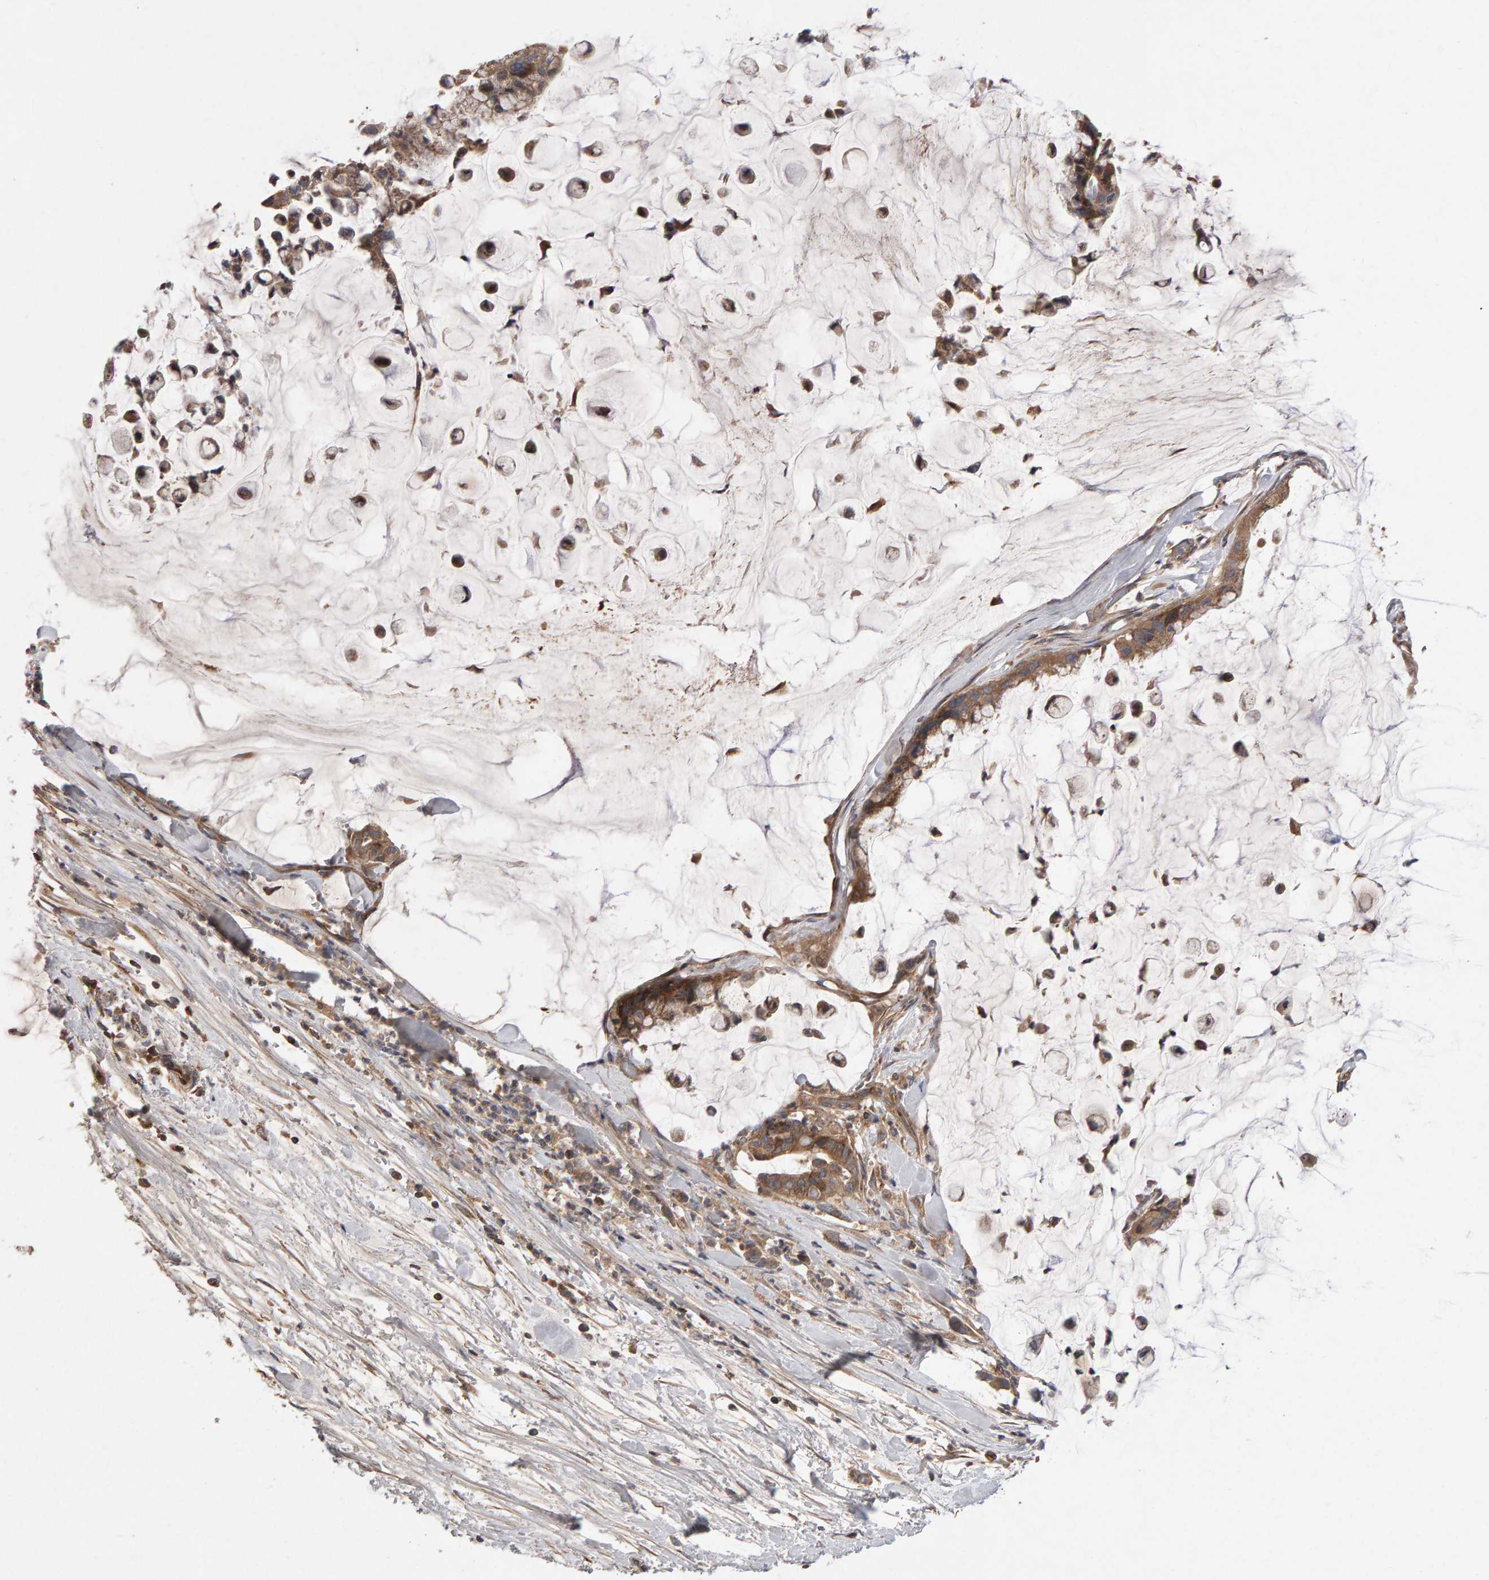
{"staining": {"intensity": "moderate", "quantity": ">75%", "location": "cytoplasmic/membranous"}, "tissue": "pancreatic cancer", "cell_type": "Tumor cells", "image_type": "cancer", "snomed": [{"axis": "morphology", "description": "Adenocarcinoma, NOS"}, {"axis": "topography", "description": "Pancreas"}], "caption": "An IHC histopathology image of tumor tissue is shown. Protein staining in brown labels moderate cytoplasmic/membranous positivity in pancreatic cancer (adenocarcinoma) within tumor cells.", "gene": "PGS1", "patient": {"sex": "male", "age": 41}}